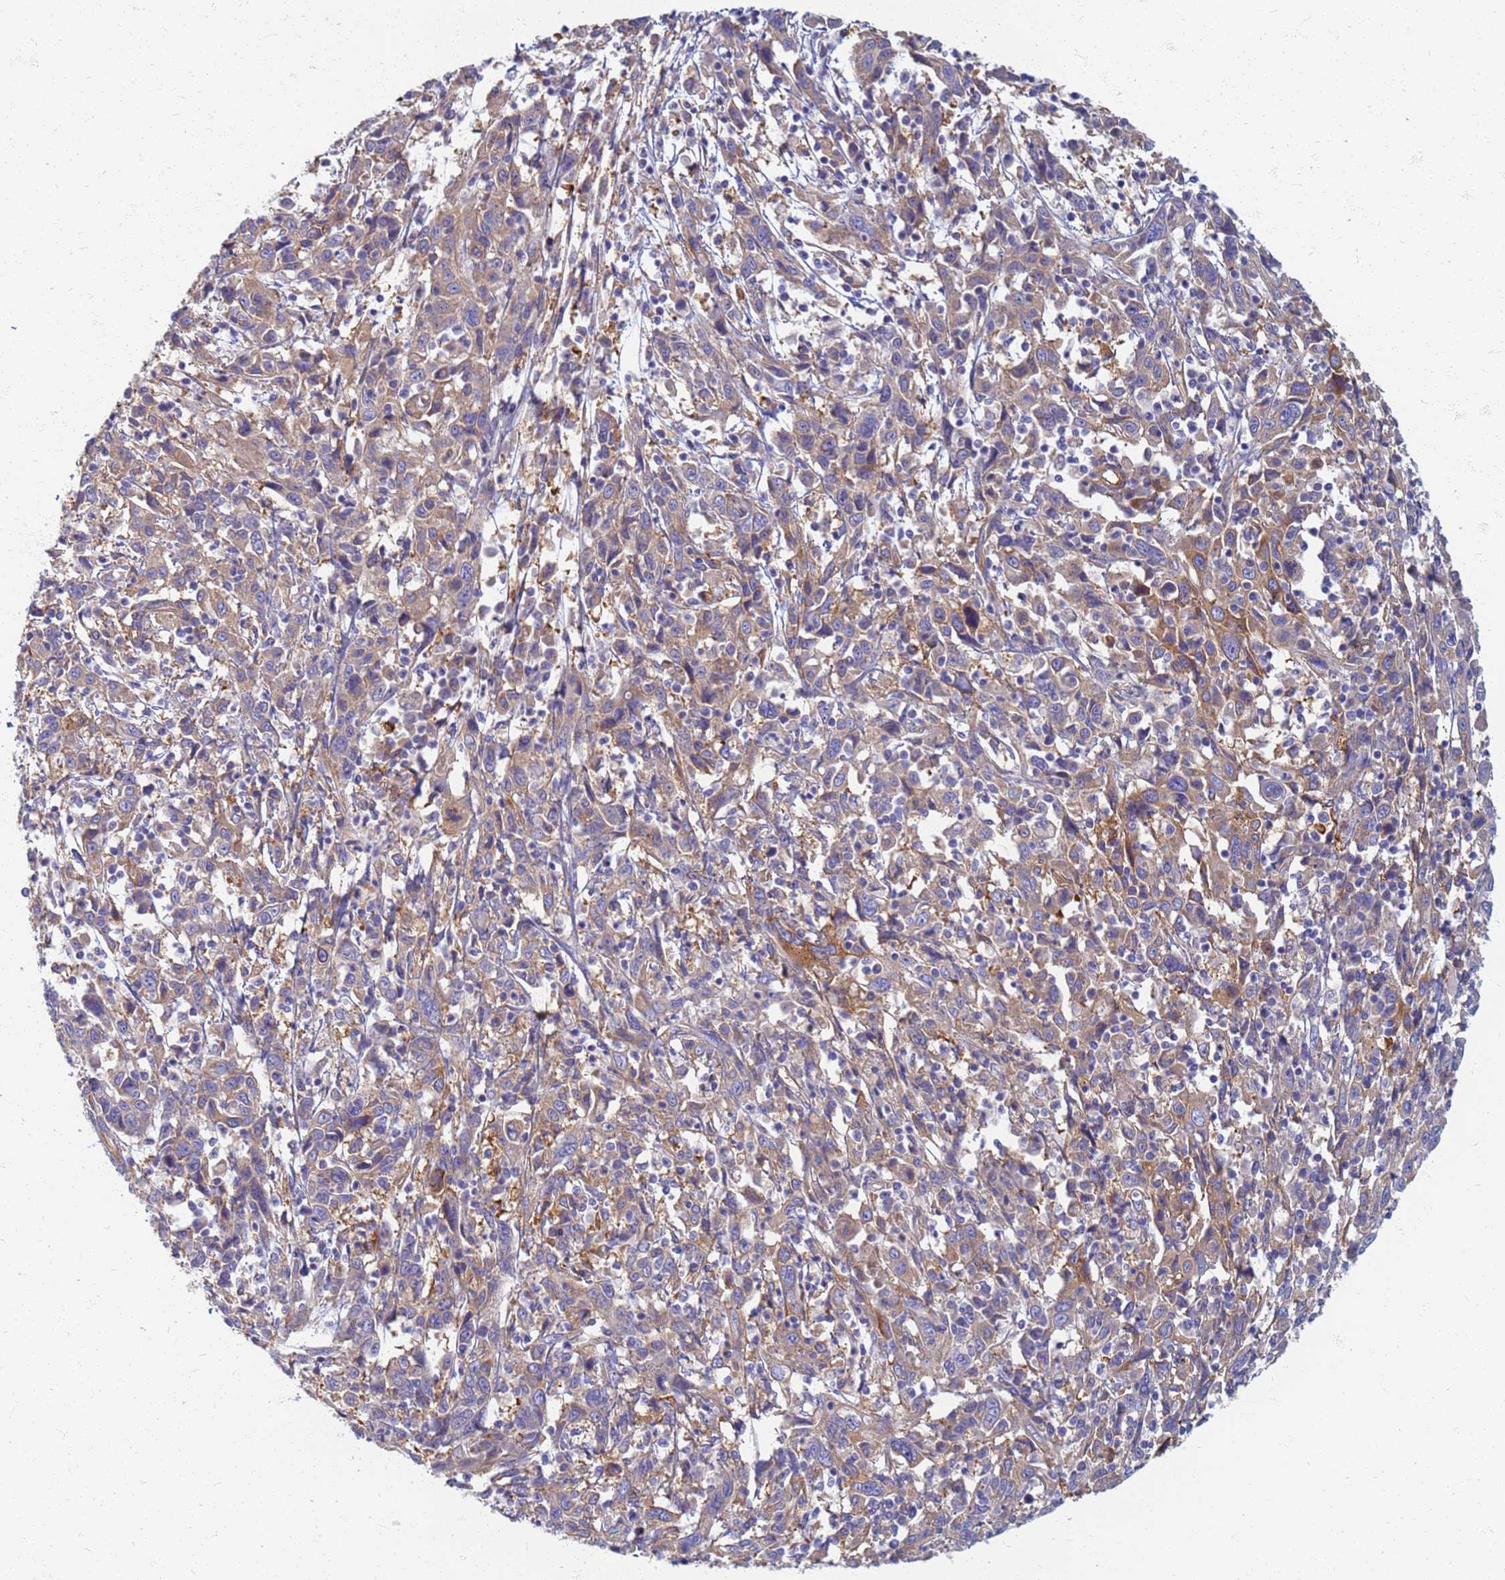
{"staining": {"intensity": "weak", "quantity": ">75%", "location": "cytoplasmic/membranous"}, "tissue": "cervical cancer", "cell_type": "Tumor cells", "image_type": "cancer", "snomed": [{"axis": "morphology", "description": "Squamous cell carcinoma, NOS"}, {"axis": "topography", "description": "Cervix"}], "caption": "An IHC photomicrograph of tumor tissue is shown. Protein staining in brown highlights weak cytoplasmic/membranous positivity in cervical squamous cell carcinoma within tumor cells. The staining was performed using DAB (3,3'-diaminobenzidine), with brown indicating positive protein expression. Nuclei are stained blue with hematoxylin.", "gene": "EEA1", "patient": {"sex": "female", "age": 46}}